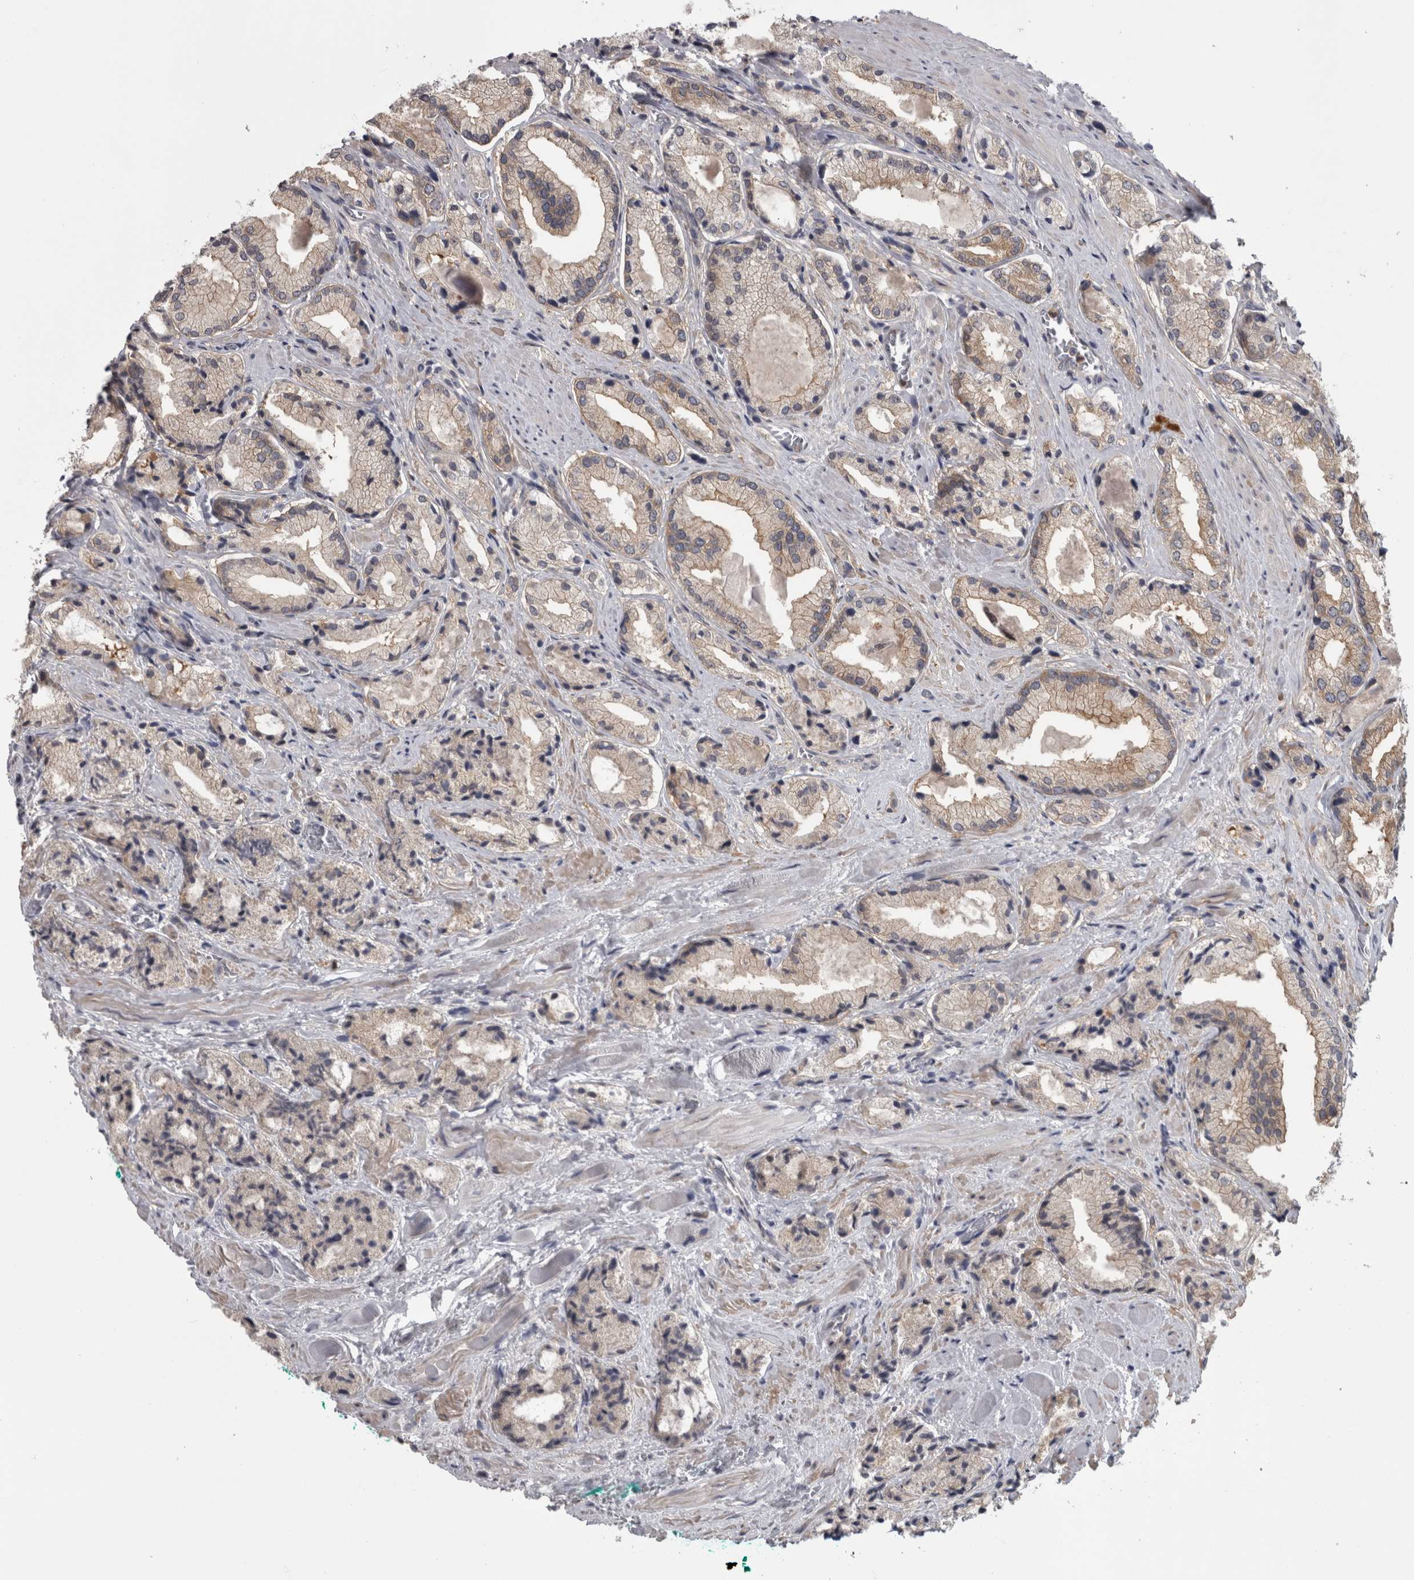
{"staining": {"intensity": "weak", "quantity": "<25%", "location": "cytoplasmic/membranous"}, "tissue": "prostate cancer", "cell_type": "Tumor cells", "image_type": "cancer", "snomed": [{"axis": "morphology", "description": "Adenocarcinoma, Low grade"}, {"axis": "topography", "description": "Prostate"}], "caption": "High magnification brightfield microscopy of adenocarcinoma (low-grade) (prostate) stained with DAB (3,3'-diaminobenzidine) (brown) and counterstained with hematoxylin (blue): tumor cells show no significant staining.", "gene": "PRKCI", "patient": {"sex": "male", "age": 62}}